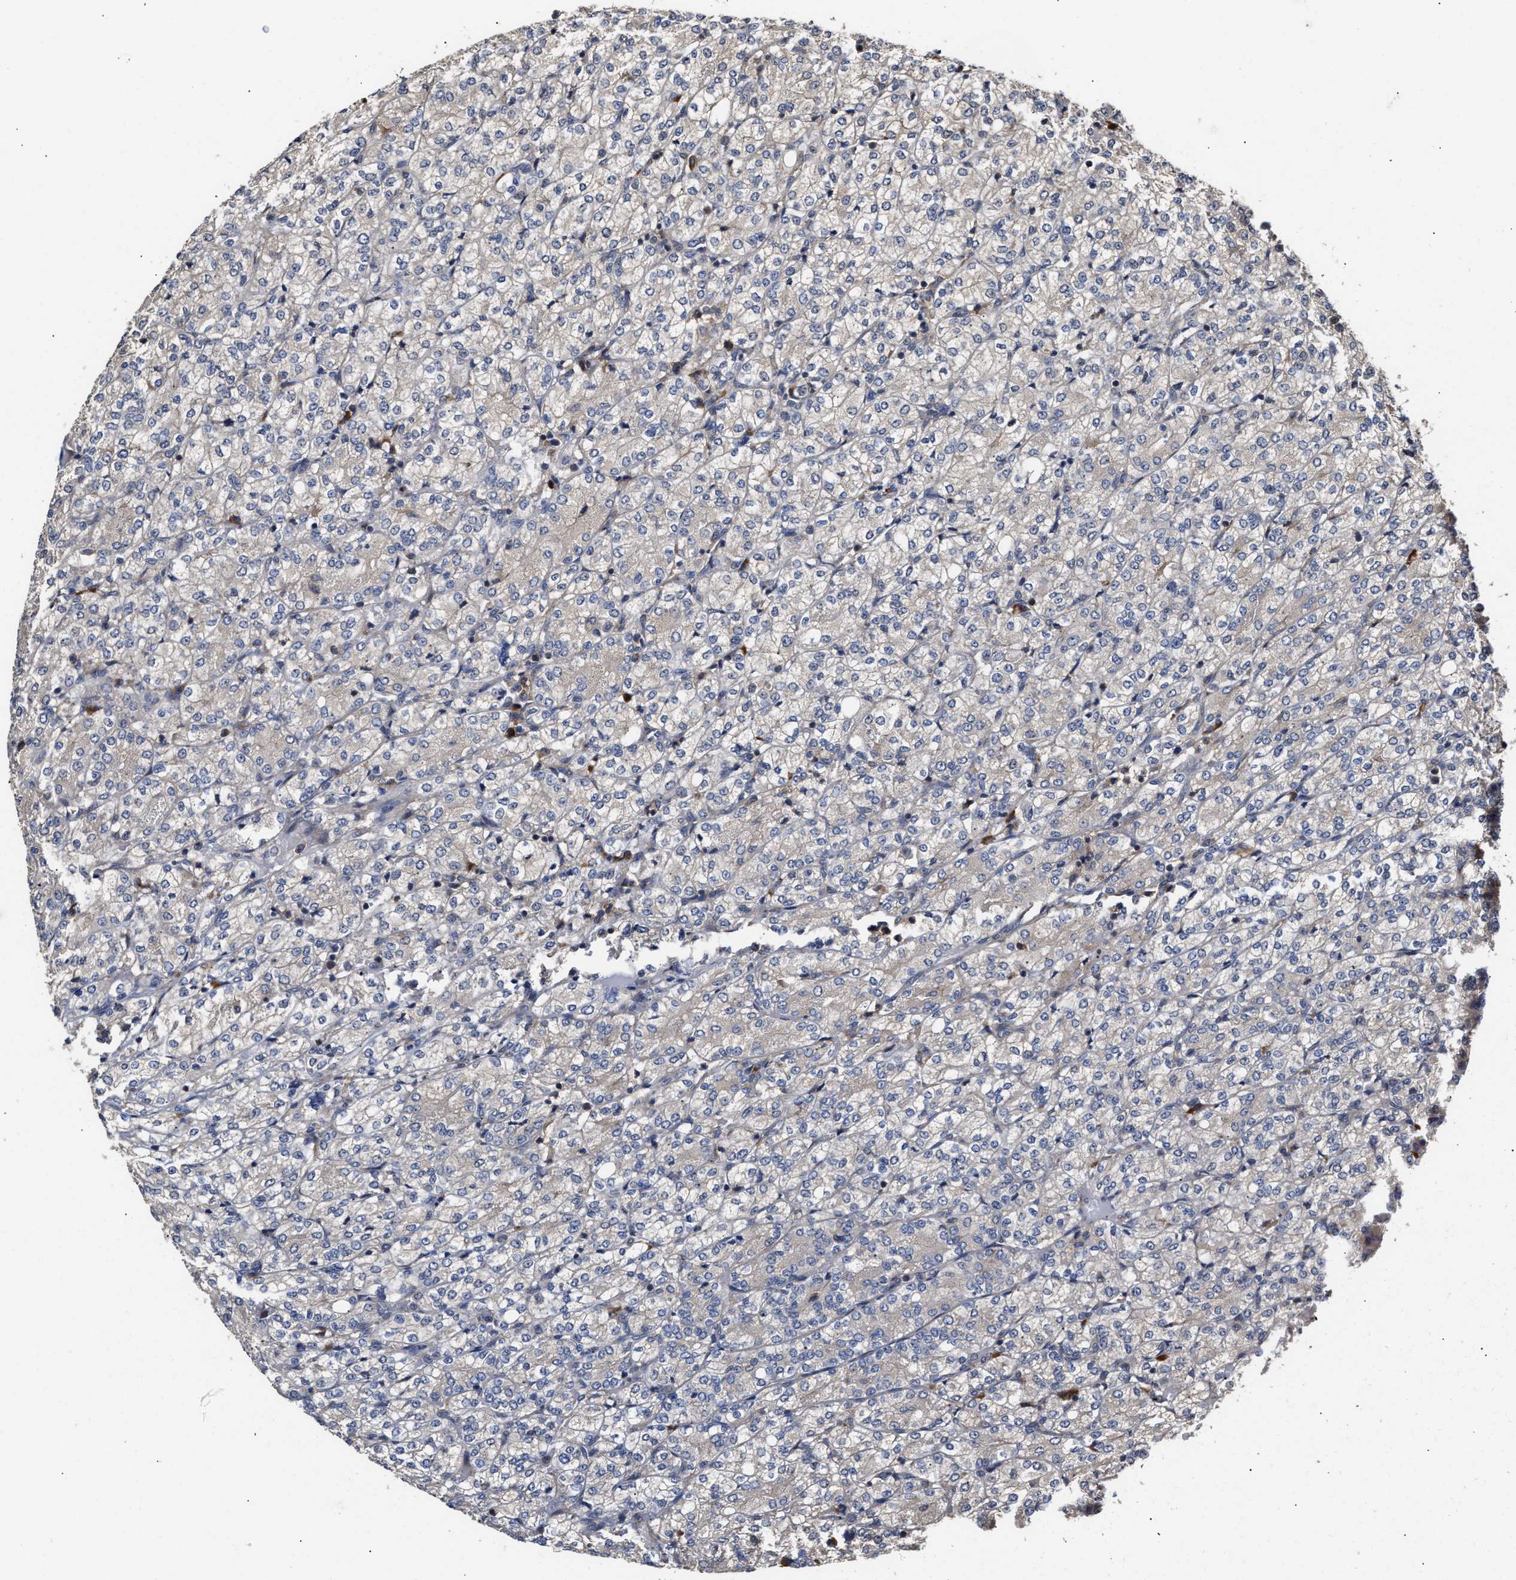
{"staining": {"intensity": "negative", "quantity": "none", "location": "none"}, "tissue": "renal cancer", "cell_type": "Tumor cells", "image_type": "cancer", "snomed": [{"axis": "morphology", "description": "Adenocarcinoma, NOS"}, {"axis": "topography", "description": "Kidney"}], "caption": "The histopathology image exhibits no significant expression in tumor cells of adenocarcinoma (renal).", "gene": "CLIP2", "patient": {"sex": "male", "age": 77}}